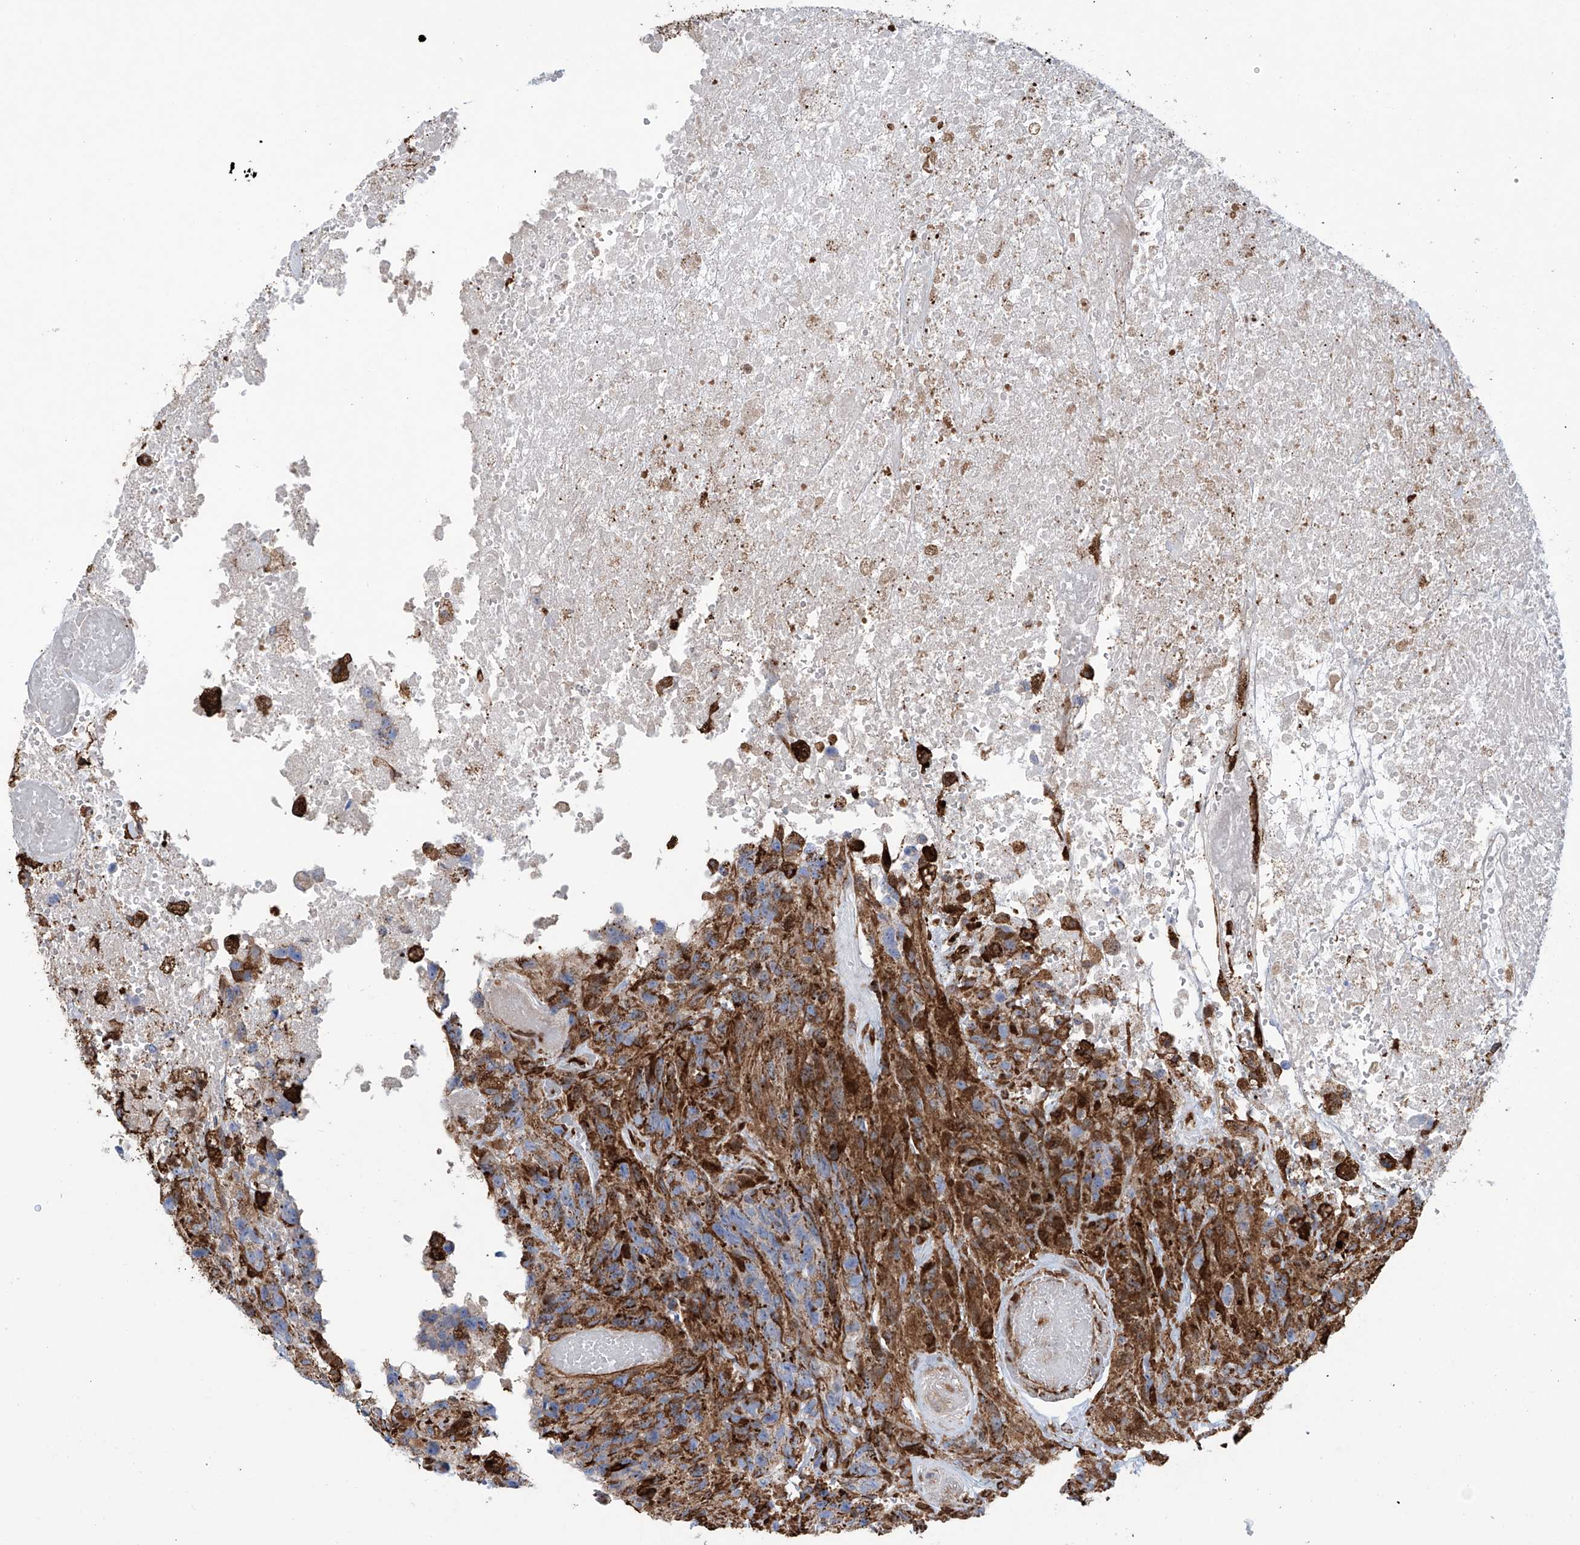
{"staining": {"intensity": "strong", "quantity": "25%-75%", "location": "cytoplasmic/membranous"}, "tissue": "glioma", "cell_type": "Tumor cells", "image_type": "cancer", "snomed": [{"axis": "morphology", "description": "Glioma, malignant, High grade"}, {"axis": "topography", "description": "Brain"}], "caption": "Protein expression analysis of glioma displays strong cytoplasmic/membranous expression in approximately 25%-75% of tumor cells.", "gene": "ALDH6A1", "patient": {"sex": "male", "age": 69}}